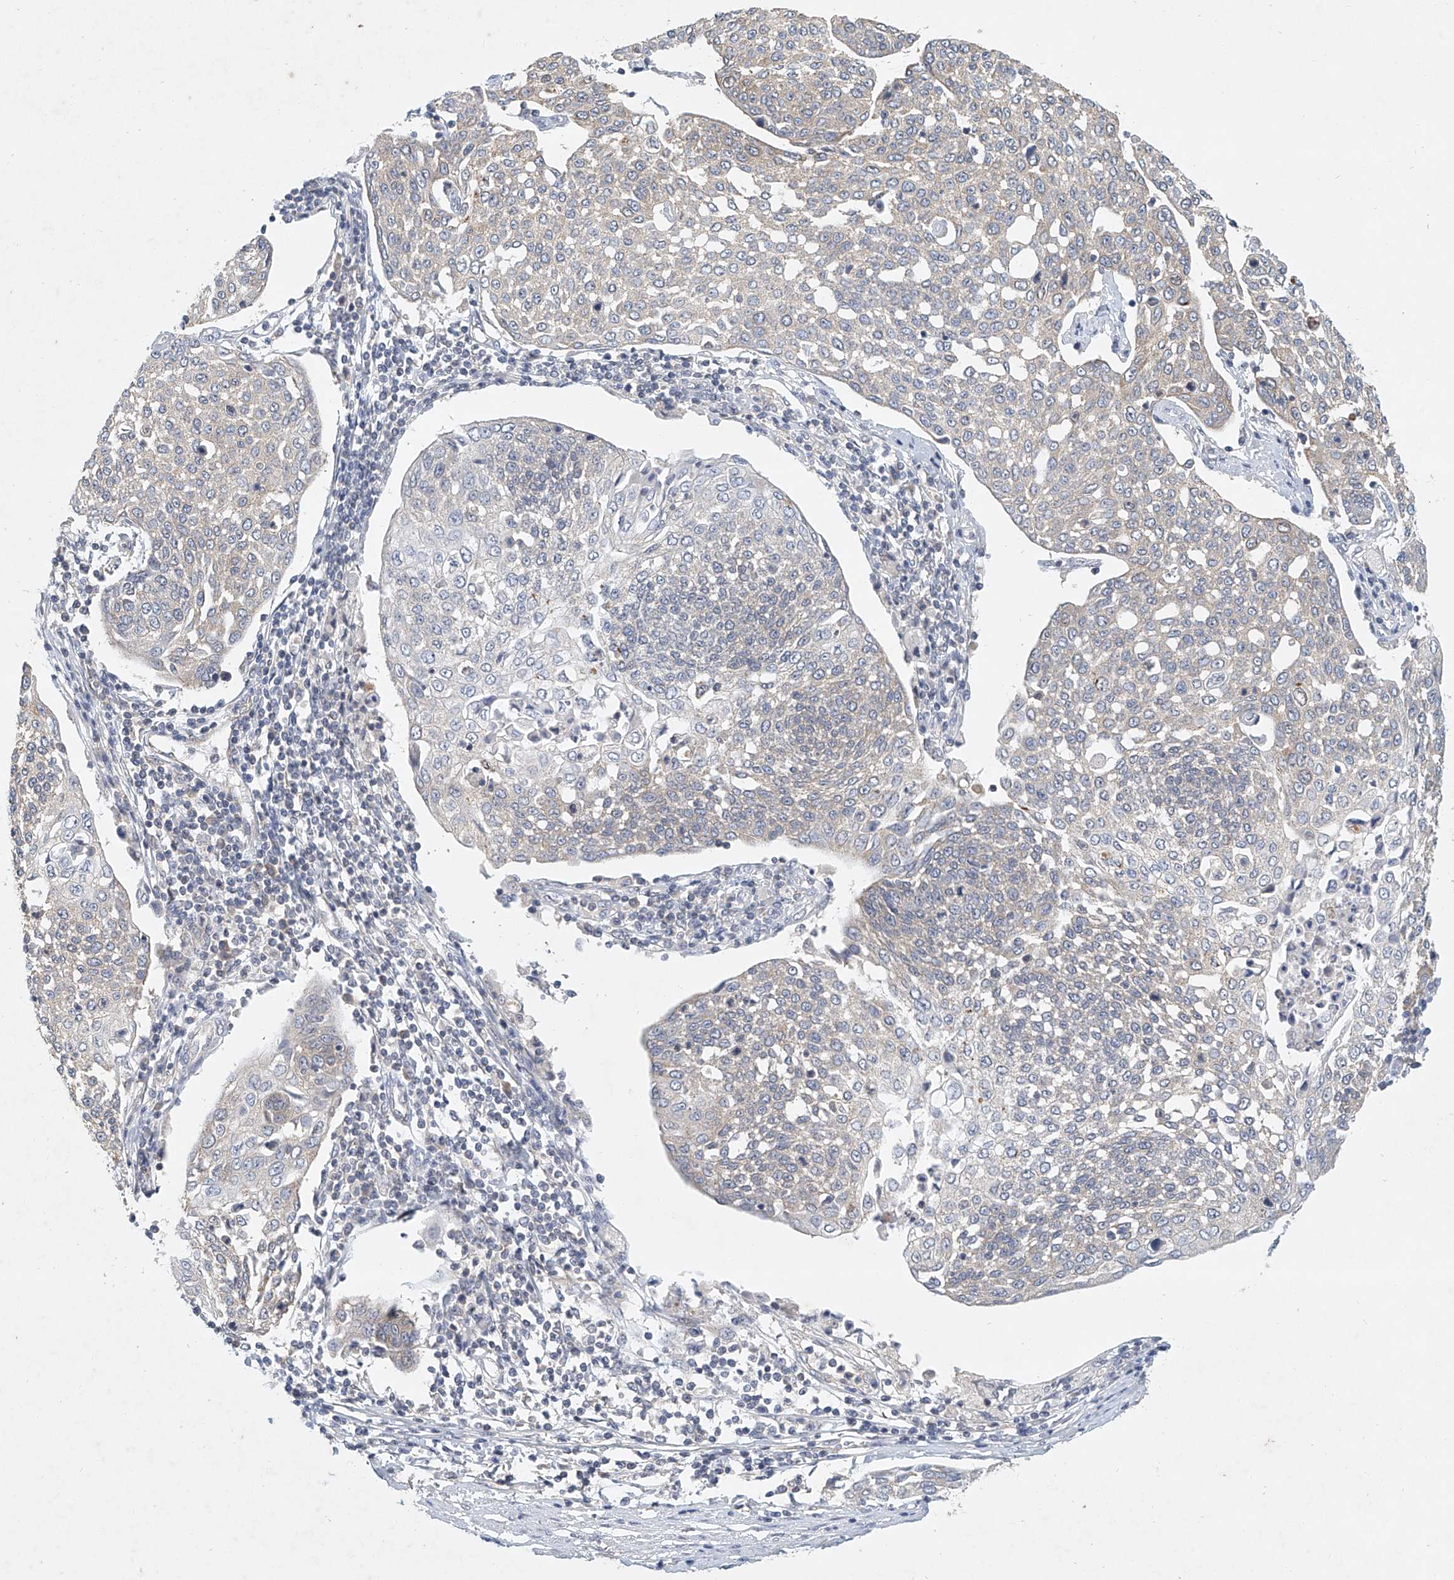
{"staining": {"intensity": "moderate", "quantity": "<25%", "location": "cytoplasmic/membranous"}, "tissue": "cervical cancer", "cell_type": "Tumor cells", "image_type": "cancer", "snomed": [{"axis": "morphology", "description": "Squamous cell carcinoma, NOS"}, {"axis": "topography", "description": "Cervix"}], "caption": "Cervical cancer (squamous cell carcinoma) stained for a protein (brown) shows moderate cytoplasmic/membranous positive positivity in about <25% of tumor cells.", "gene": "CARMIL1", "patient": {"sex": "female", "age": 34}}